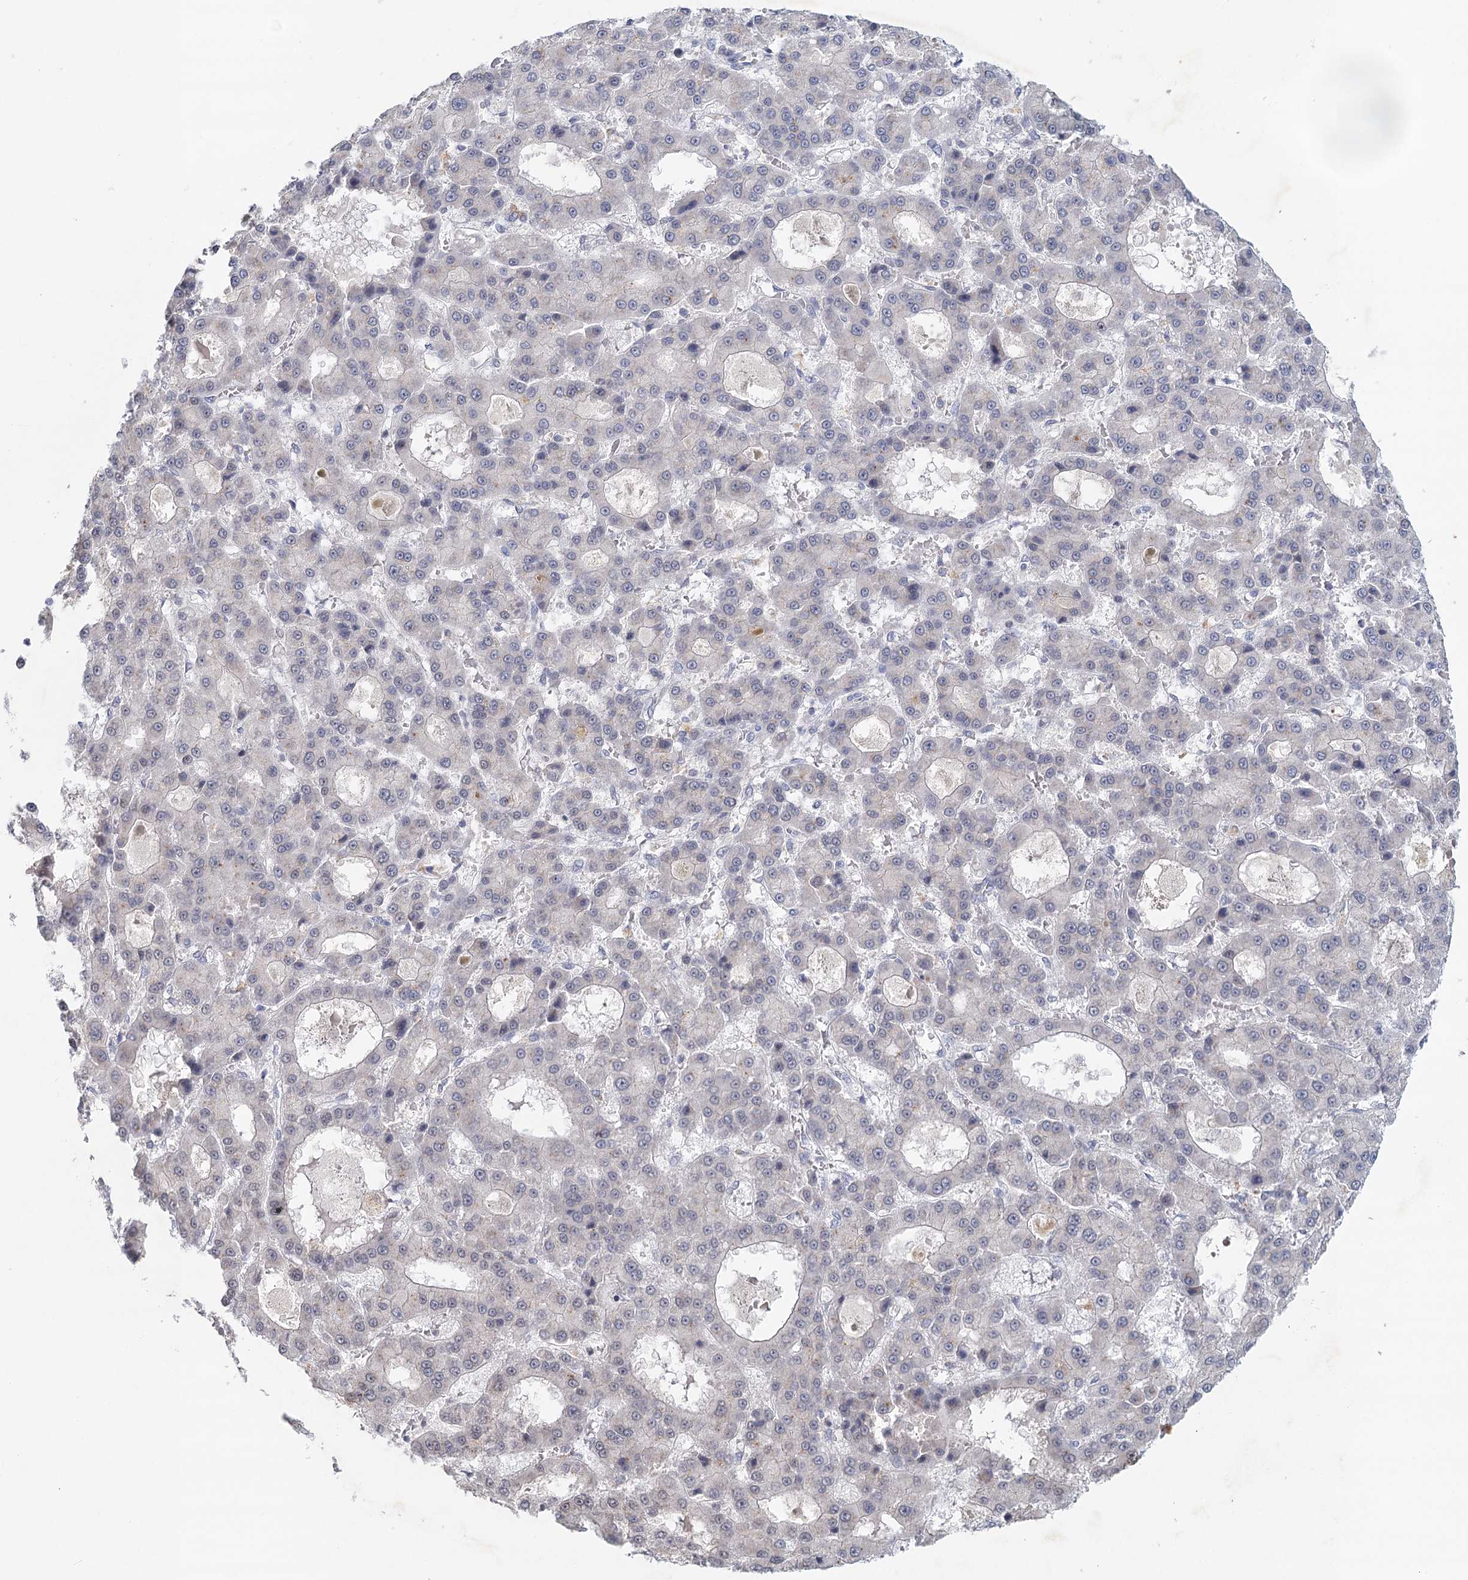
{"staining": {"intensity": "negative", "quantity": "none", "location": "none"}, "tissue": "liver cancer", "cell_type": "Tumor cells", "image_type": "cancer", "snomed": [{"axis": "morphology", "description": "Carcinoma, Hepatocellular, NOS"}, {"axis": "topography", "description": "Liver"}], "caption": "Immunohistochemical staining of human hepatocellular carcinoma (liver) exhibits no significant positivity in tumor cells.", "gene": "MYO7B", "patient": {"sex": "male", "age": 70}}